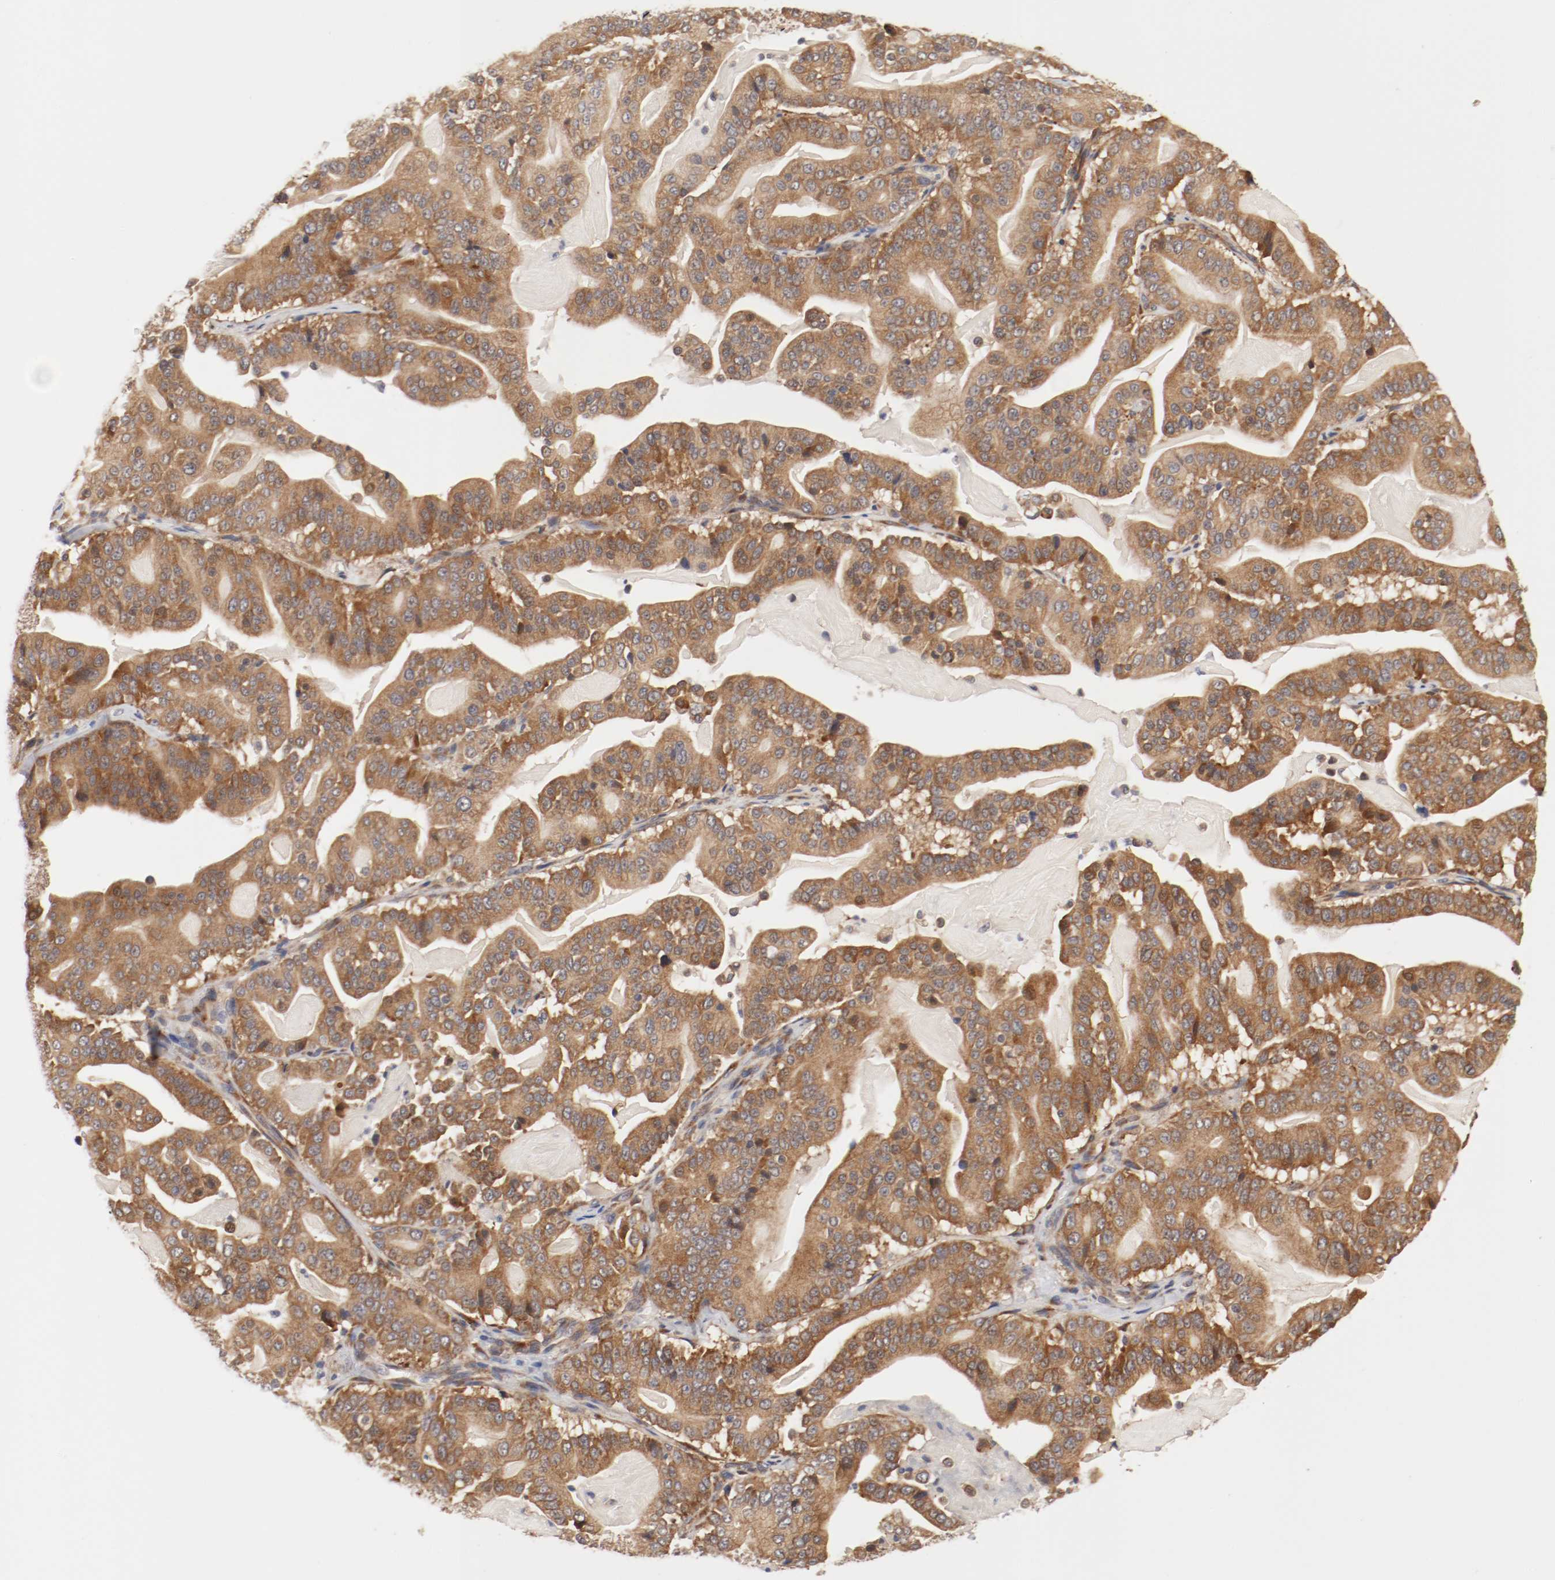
{"staining": {"intensity": "moderate", "quantity": ">75%", "location": "cytoplasmic/membranous"}, "tissue": "pancreatic cancer", "cell_type": "Tumor cells", "image_type": "cancer", "snomed": [{"axis": "morphology", "description": "Adenocarcinoma, NOS"}, {"axis": "topography", "description": "Pancreas"}], "caption": "Pancreatic cancer (adenocarcinoma) stained with IHC demonstrates moderate cytoplasmic/membranous staining in about >75% of tumor cells. Using DAB (brown) and hematoxylin (blue) stains, captured at high magnification using brightfield microscopy.", "gene": "FKBP3", "patient": {"sex": "male", "age": 63}}